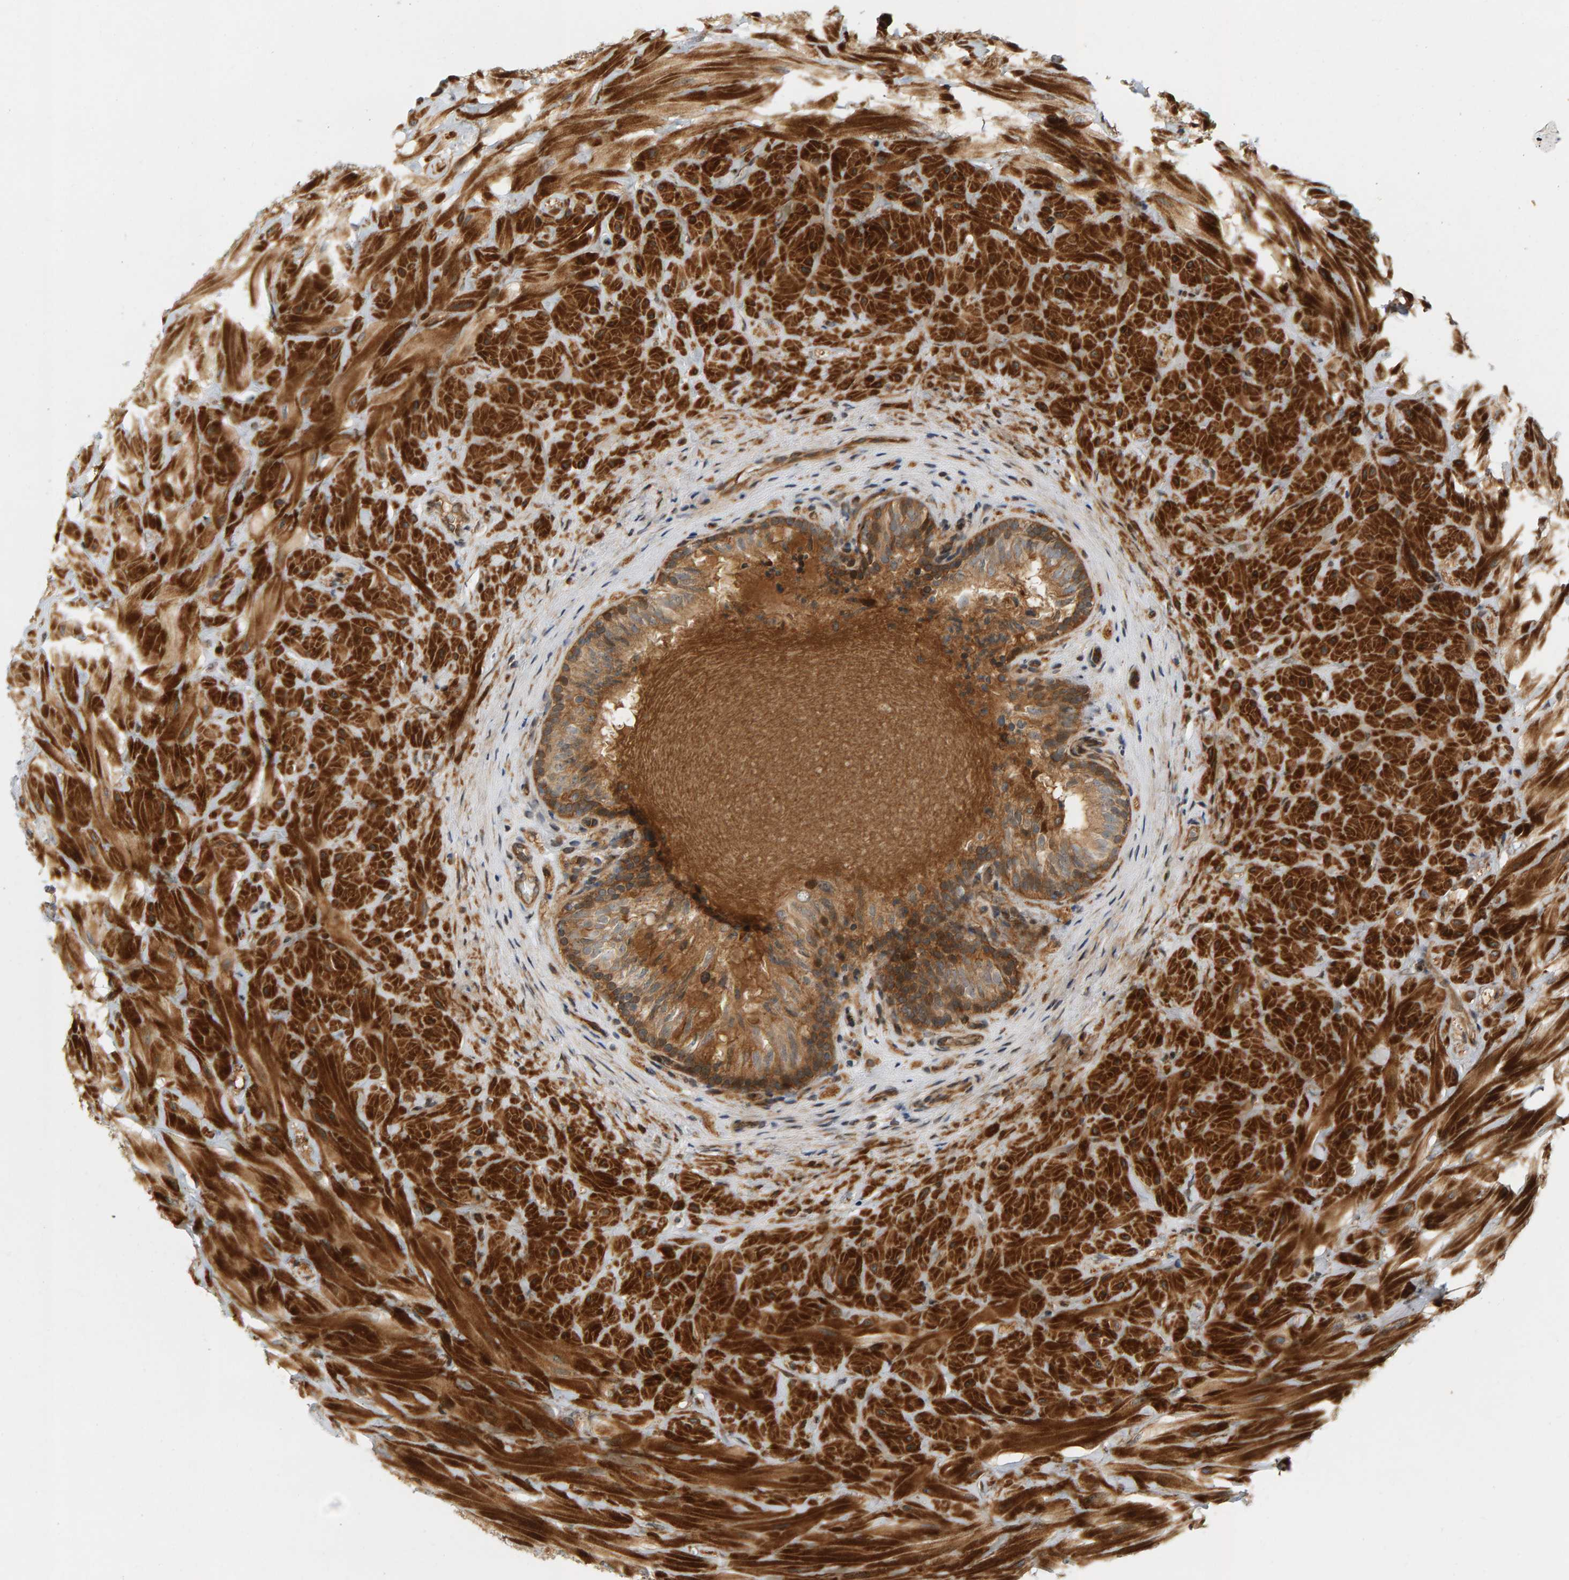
{"staining": {"intensity": "moderate", "quantity": ">75%", "location": "cytoplasmic/membranous"}, "tissue": "epididymis", "cell_type": "Glandular cells", "image_type": "normal", "snomed": [{"axis": "morphology", "description": "Normal tissue, NOS"}, {"axis": "topography", "description": "Soft tissue"}, {"axis": "topography", "description": "Epididymis"}], "caption": "A high-resolution micrograph shows immunohistochemistry (IHC) staining of normal epididymis, which displays moderate cytoplasmic/membranous positivity in about >75% of glandular cells.", "gene": "BAHCC1", "patient": {"sex": "male", "age": 26}}